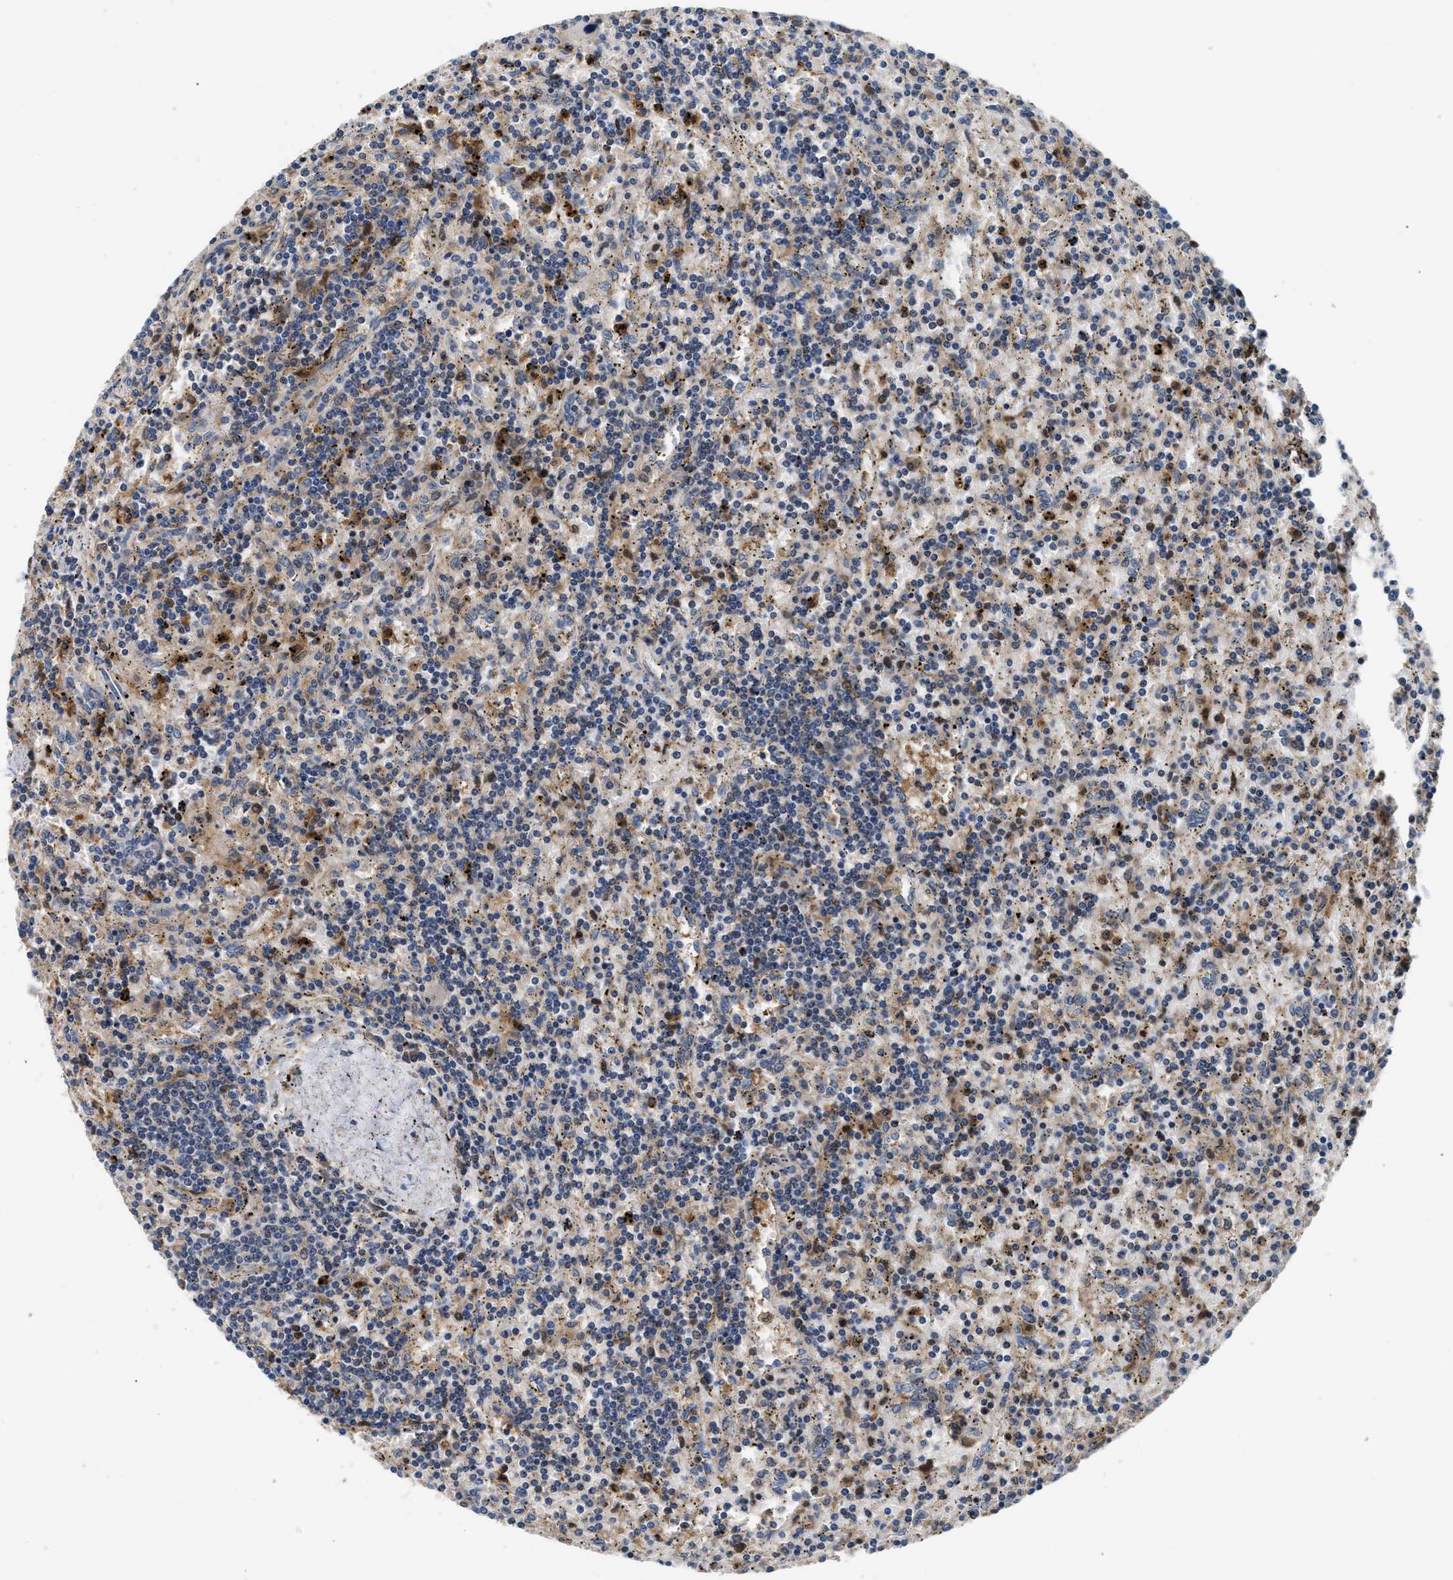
{"staining": {"intensity": "weak", "quantity": "<25%", "location": "cytoplasmic/membranous"}, "tissue": "lymphoma", "cell_type": "Tumor cells", "image_type": "cancer", "snomed": [{"axis": "morphology", "description": "Malignant lymphoma, non-Hodgkin's type, Low grade"}, {"axis": "topography", "description": "Spleen"}], "caption": "An immunohistochemistry photomicrograph of low-grade malignant lymphoma, non-Hodgkin's type is shown. There is no staining in tumor cells of low-grade malignant lymphoma, non-Hodgkin's type.", "gene": "OSTF1", "patient": {"sex": "male", "age": 76}}